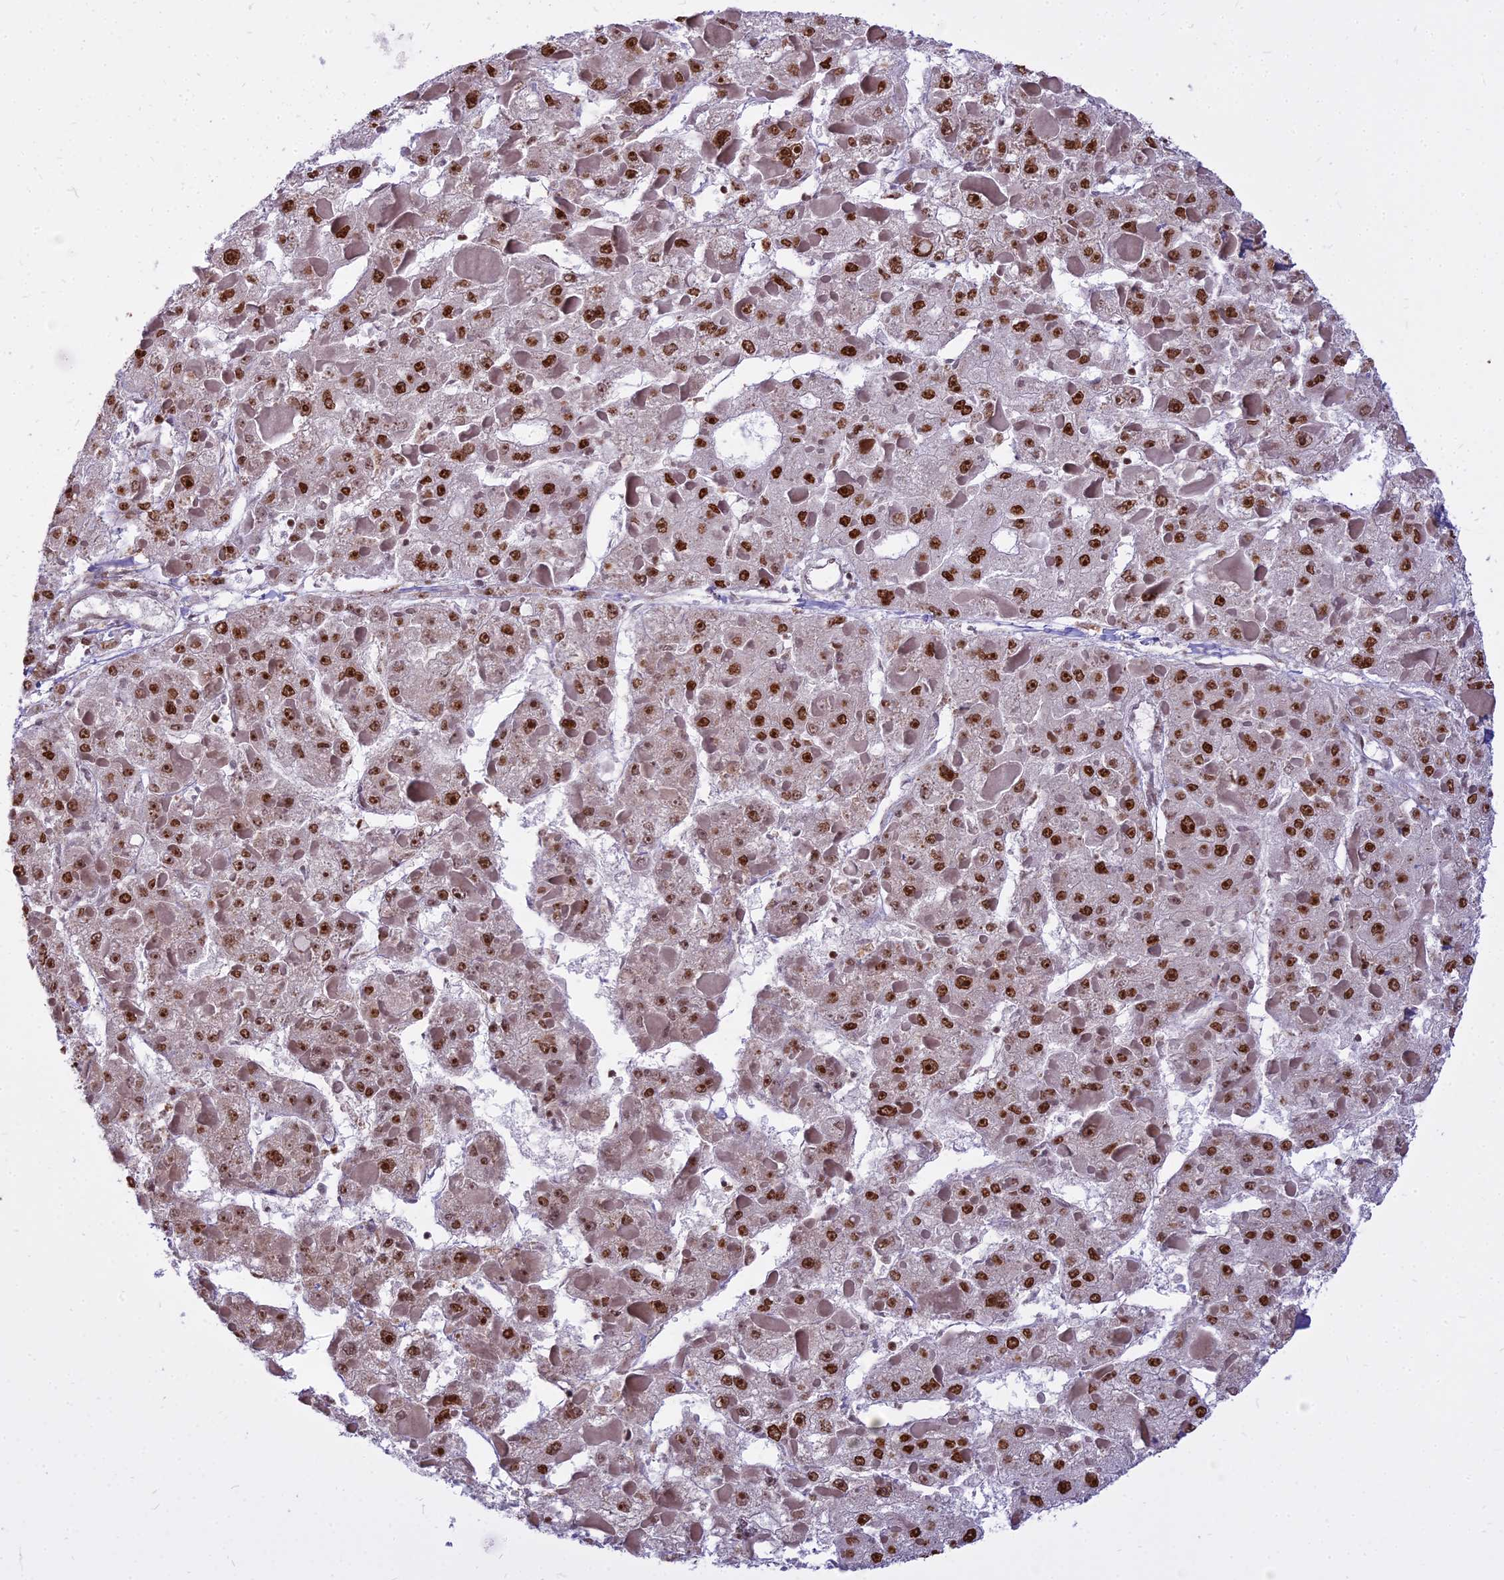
{"staining": {"intensity": "strong", "quantity": ">75%", "location": "nuclear"}, "tissue": "liver cancer", "cell_type": "Tumor cells", "image_type": "cancer", "snomed": [{"axis": "morphology", "description": "Carcinoma, Hepatocellular, NOS"}, {"axis": "topography", "description": "Liver"}], "caption": "An immunohistochemistry (IHC) histopathology image of neoplastic tissue is shown. Protein staining in brown shows strong nuclear positivity in liver hepatocellular carcinoma within tumor cells.", "gene": "PARP1", "patient": {"sex": "female", "age": 73}}